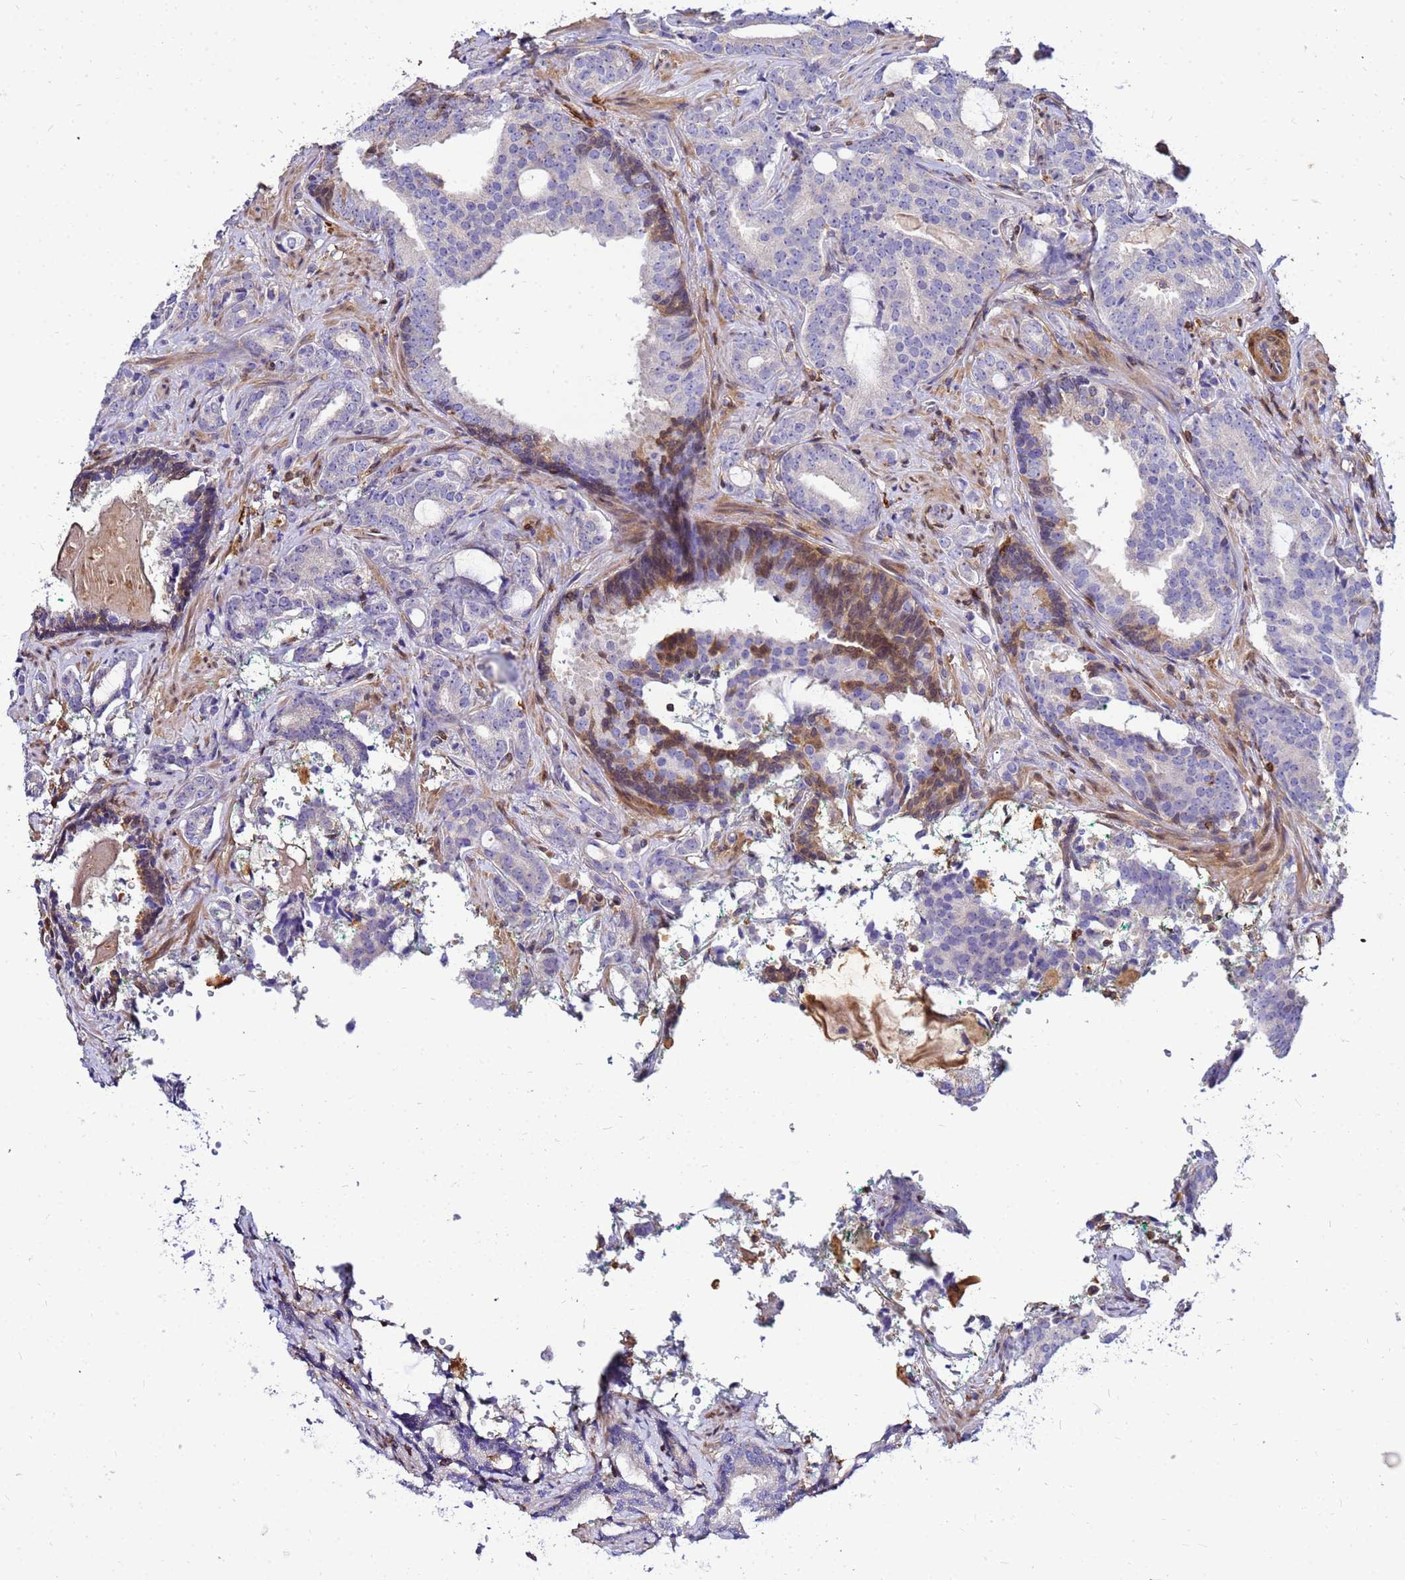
{"staining": {"intensity": "negative", "quantity": "none", "location": "none"}, "tissue": "prostate cancer", "cell_type": "Tumor cells", "image_type": "cancer", "snomed": [{"axis": "morphology", "description": "Adenocarcinoma, High grade"}, {"axis": "topography", "description": "Prostate"}], "caption": "High magnification brightfield microscopy of prostate cancer (adenocarcinoma (high-grade)) stained with DAB (3,3'-diaminobenzidine) (brown) and counterstained with hematoxylin (blue): tumor cells show no significant staining. (Stains: DAB (3,3'-diaminobenzidine) IHC with hematoxylin counter stain, Microscopy: brightfield microscopy at high magnification).", "gene": "DBNDD2", "patient": {"sex": "male", "age": 63}}